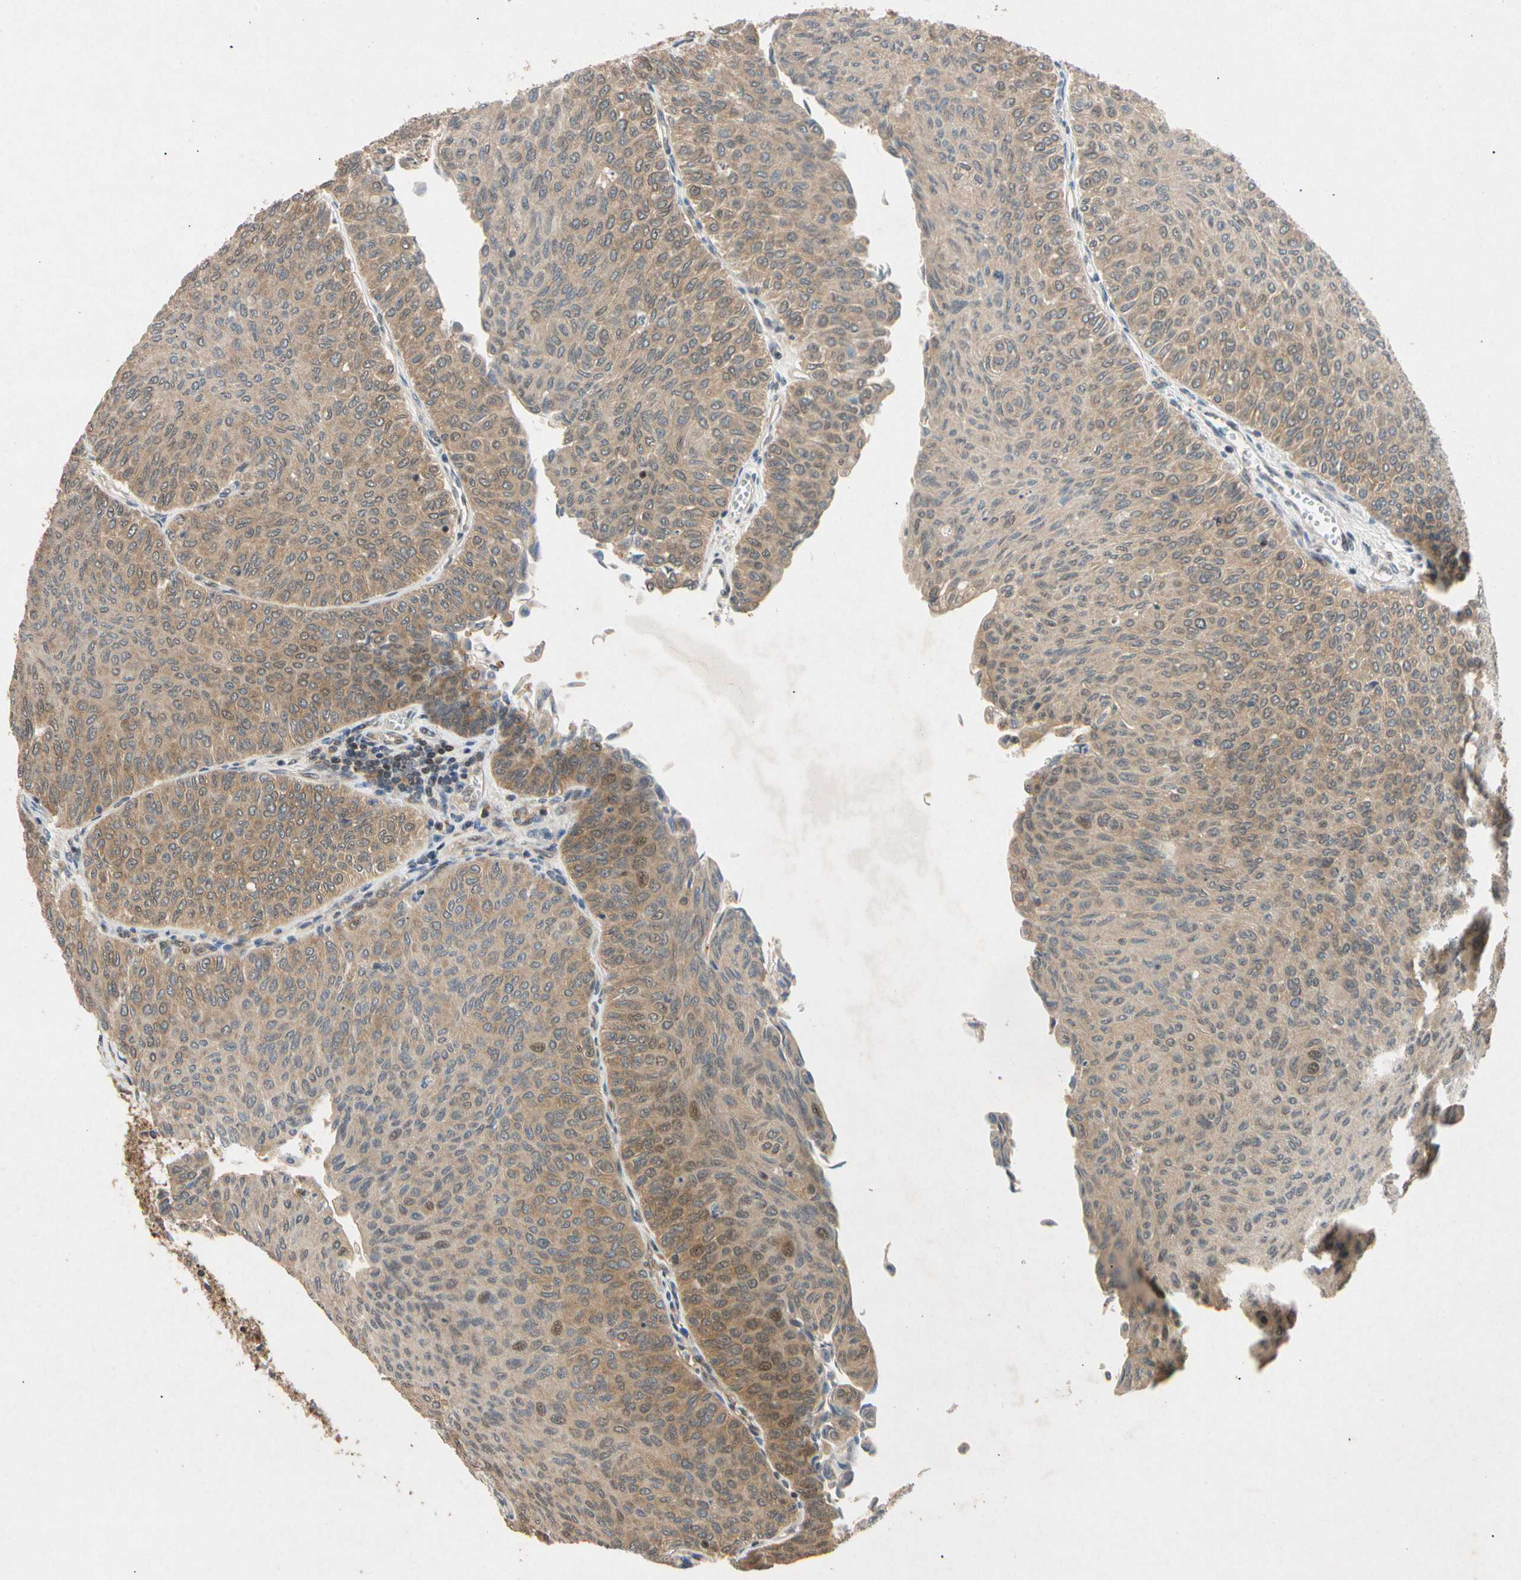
{"staining": {"intensity": "weak", "quantity": "25%-75%", "location": "cytoplasmic/membranous"}, "tissue": "urothelial cancer", "cell_type": "Tumor cells", "image_type": "cancer", "snomed": [{"axis": "morphology", "description": "Urothelial carcinoma, Low grade"}, {"axis": "topography", "description": "Urinary bladder"}], "caption": "Protein staining exhibits weak cytoplasmic/membranous expression in about 25%-75% of tumor cells in urothelial cancer.", "gene": "EIF1AX", "patient": {"sex": "male", "age": 78}}